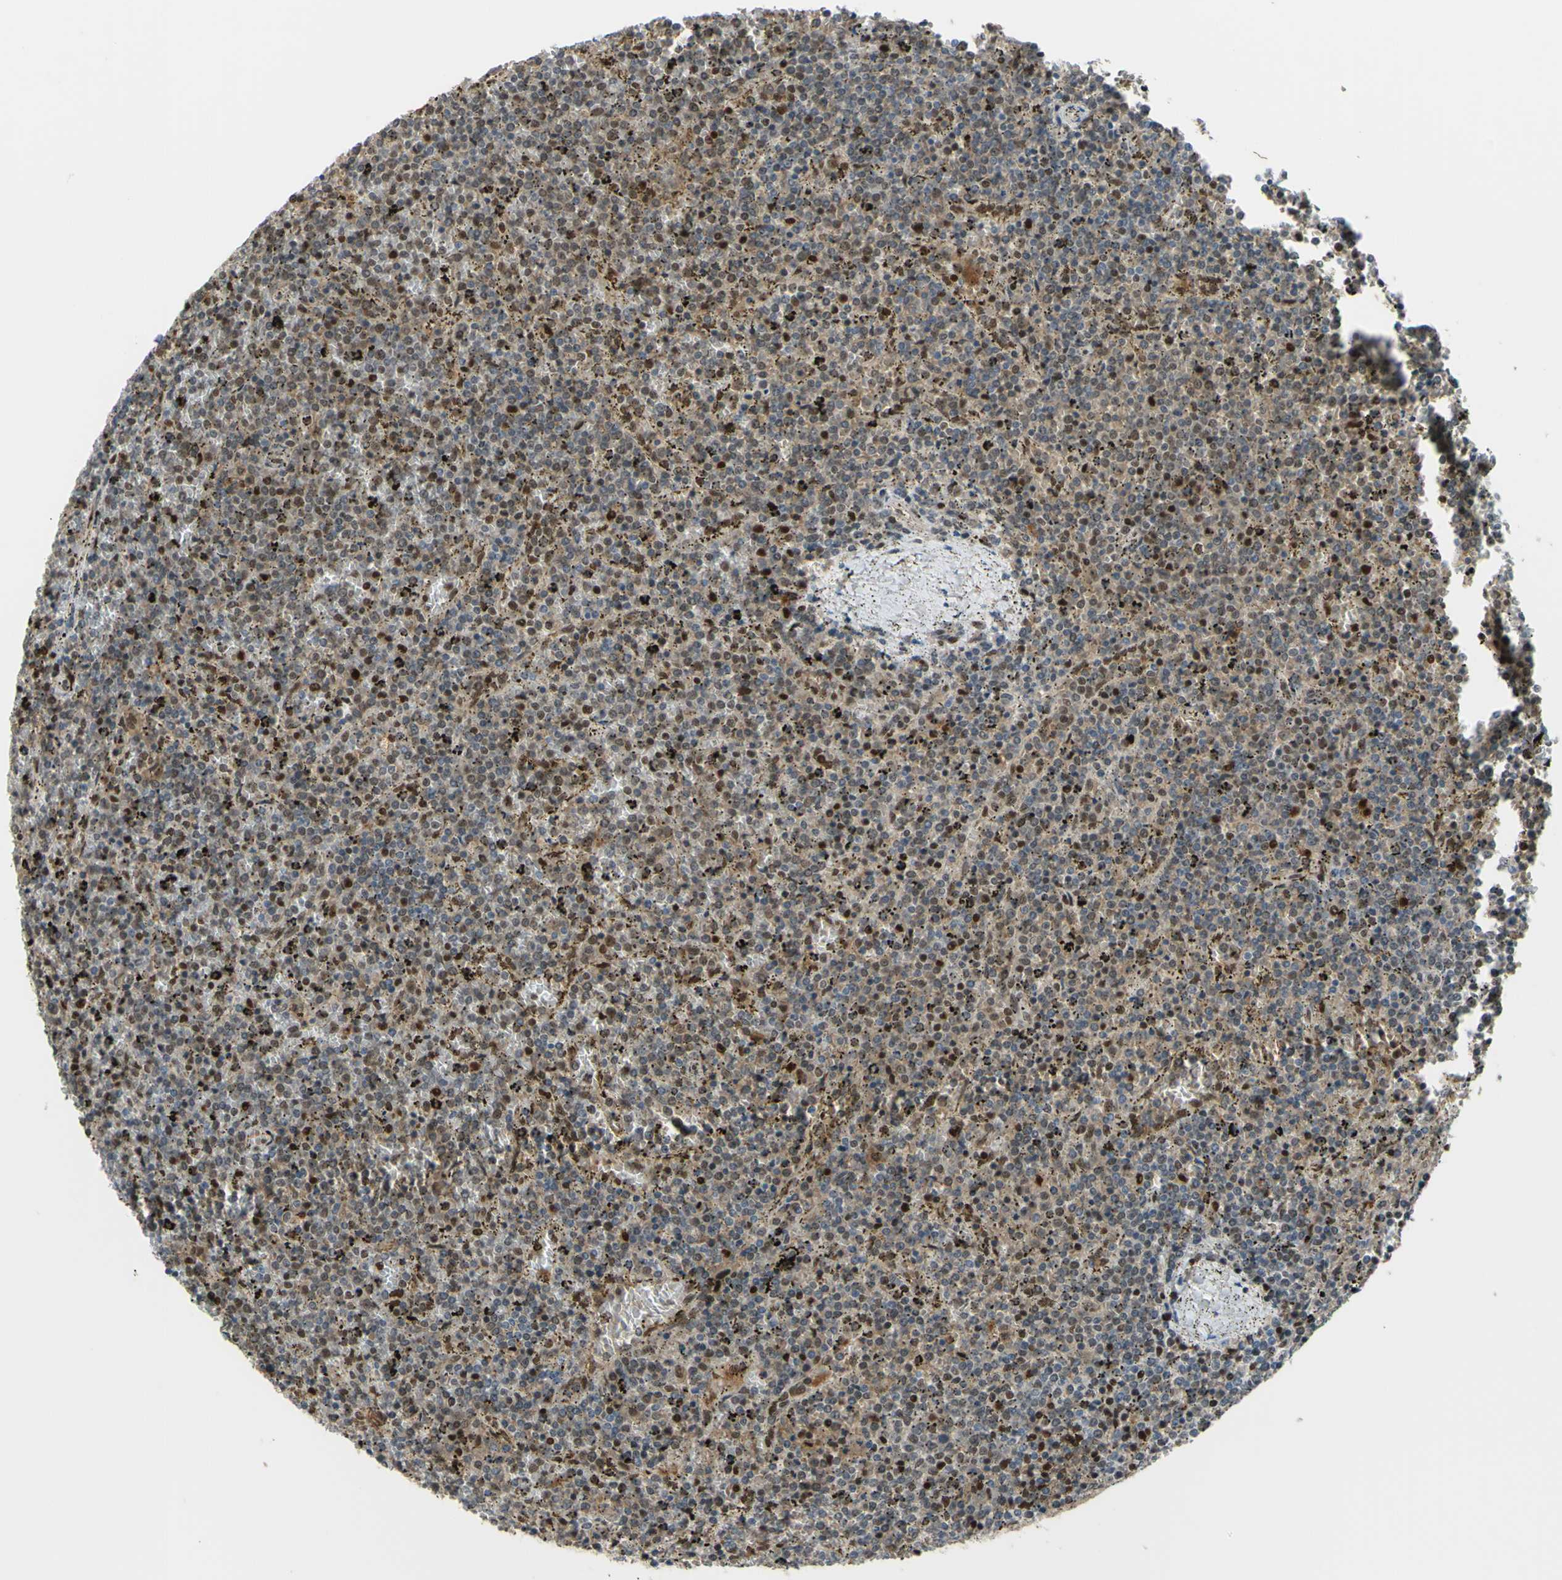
{"staining": {"intensity": "weak", "quantity": ">75%", "location": "cytoplasmic/membranous,nuclear"}, "tissue": "lymphoma", "cell_type": "Tumor cells", "image_type": "cancer", "snomed": [{"axis": "morphology", "description": "Malignant lymphoma, non-Hodgkin's type, Low grade"}, {"axis": "topography", "description": "Spleen"}], "caption": "The immunohistochemical stain highlights weak cytoplasmic/membranous and nuclear positivity in tumor cells of low-grade malignant lymphoma, non-Hodgkin's type tissue.", "gene": "FKBP5", "patient": {"sex": "female", "age": 77}}